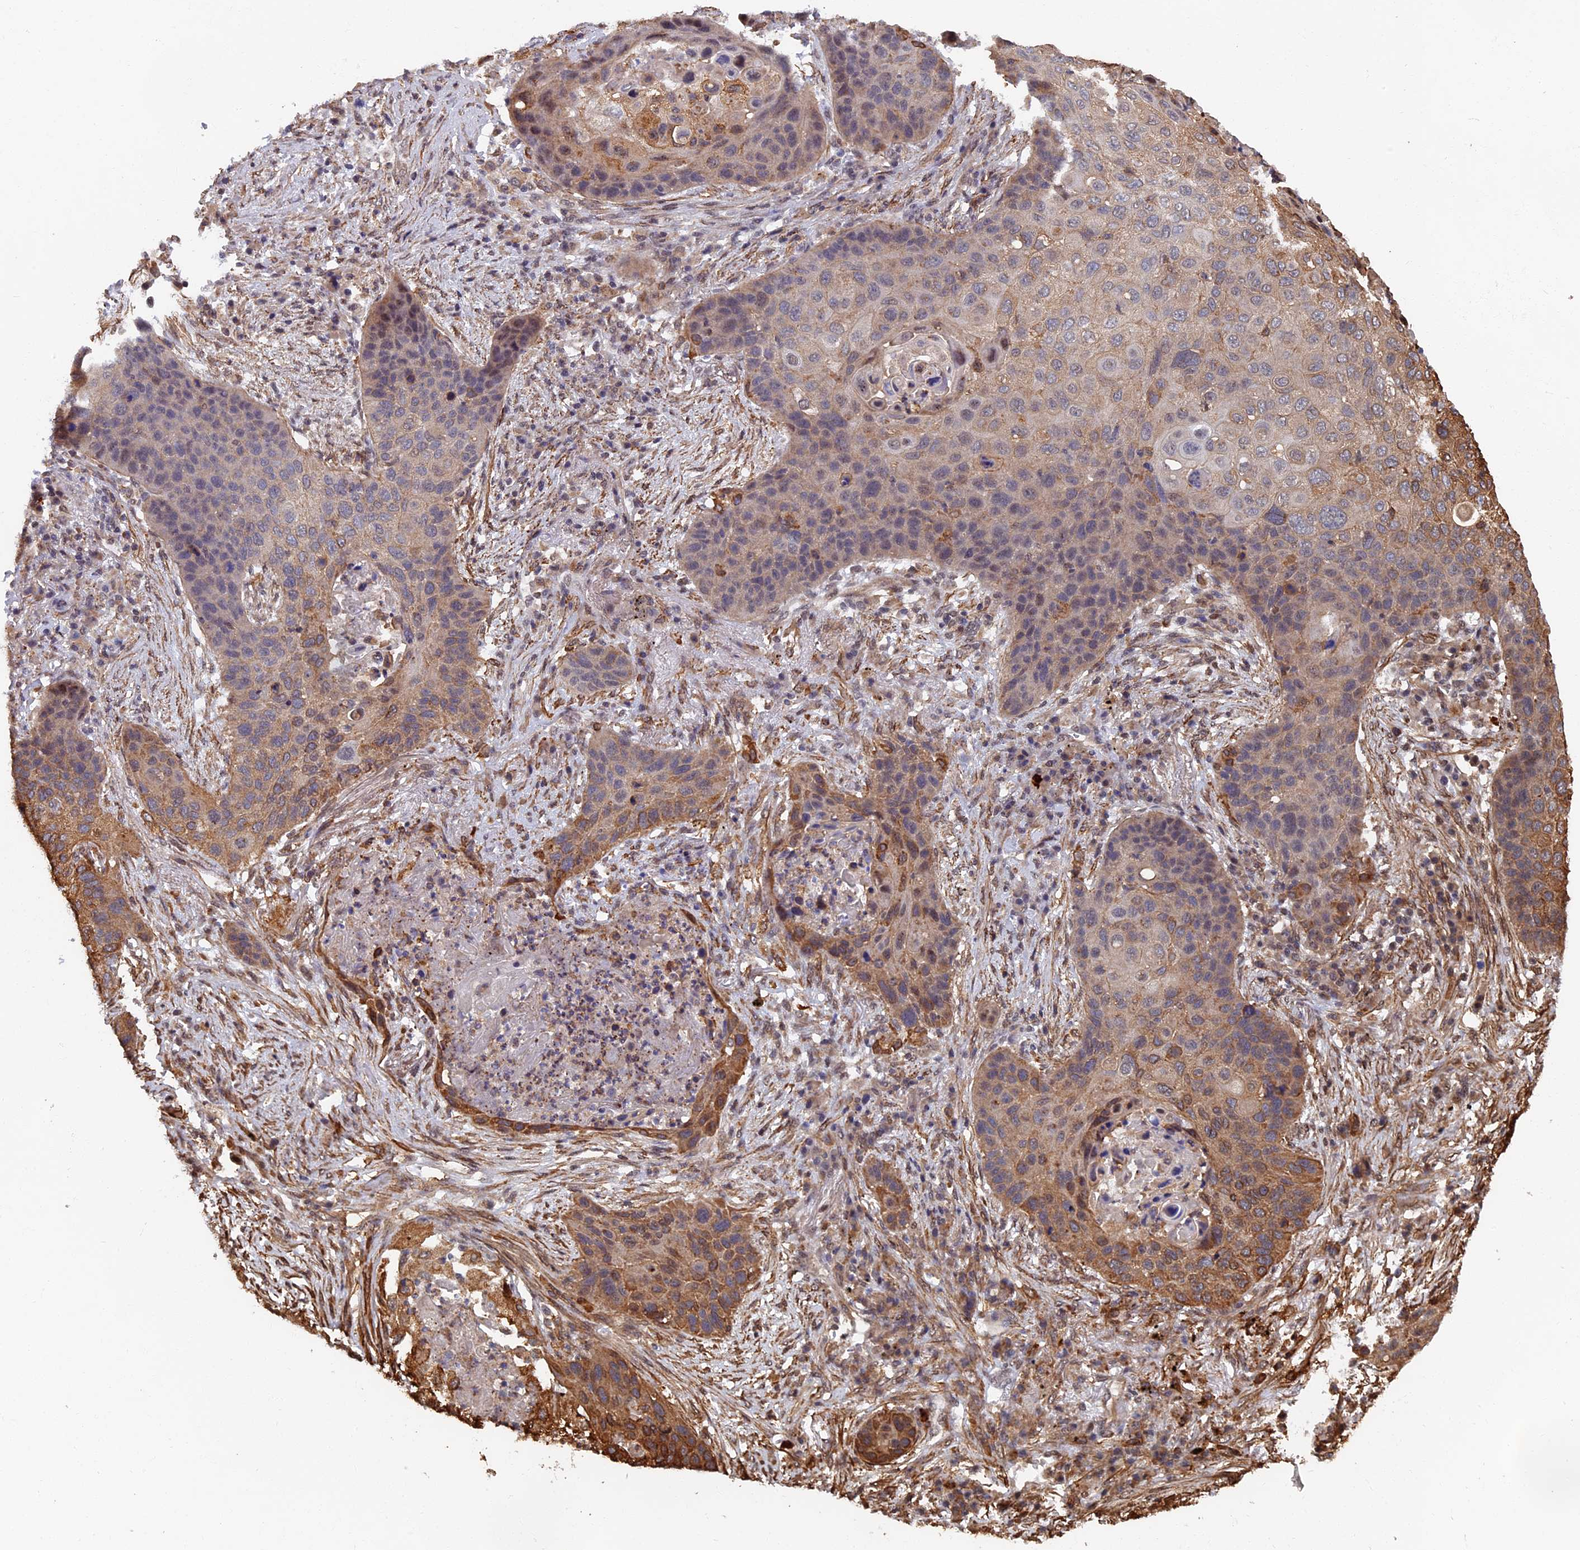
{"staining": {"intensity": "moderate", "quantity": "<25%", "location": "cytoplasmic/membranous"}, "tissue": "lung cancer", "cell_type": "Tumor cells", "image_type": "cancer", "snomed": [{"axis": "morphology", "description": "Squamous cell carcinoma, NOS"}, {"axis": "topography", "description": "Lung"}], "caption": "Tumor cells display low levels of moderate cytoplasmic/membranous staining in approximately <25% of cells in human squamous cell carcinoma (lung).", "gene": "CTDP1", "patient": {"sex": "female", "age": 63}}